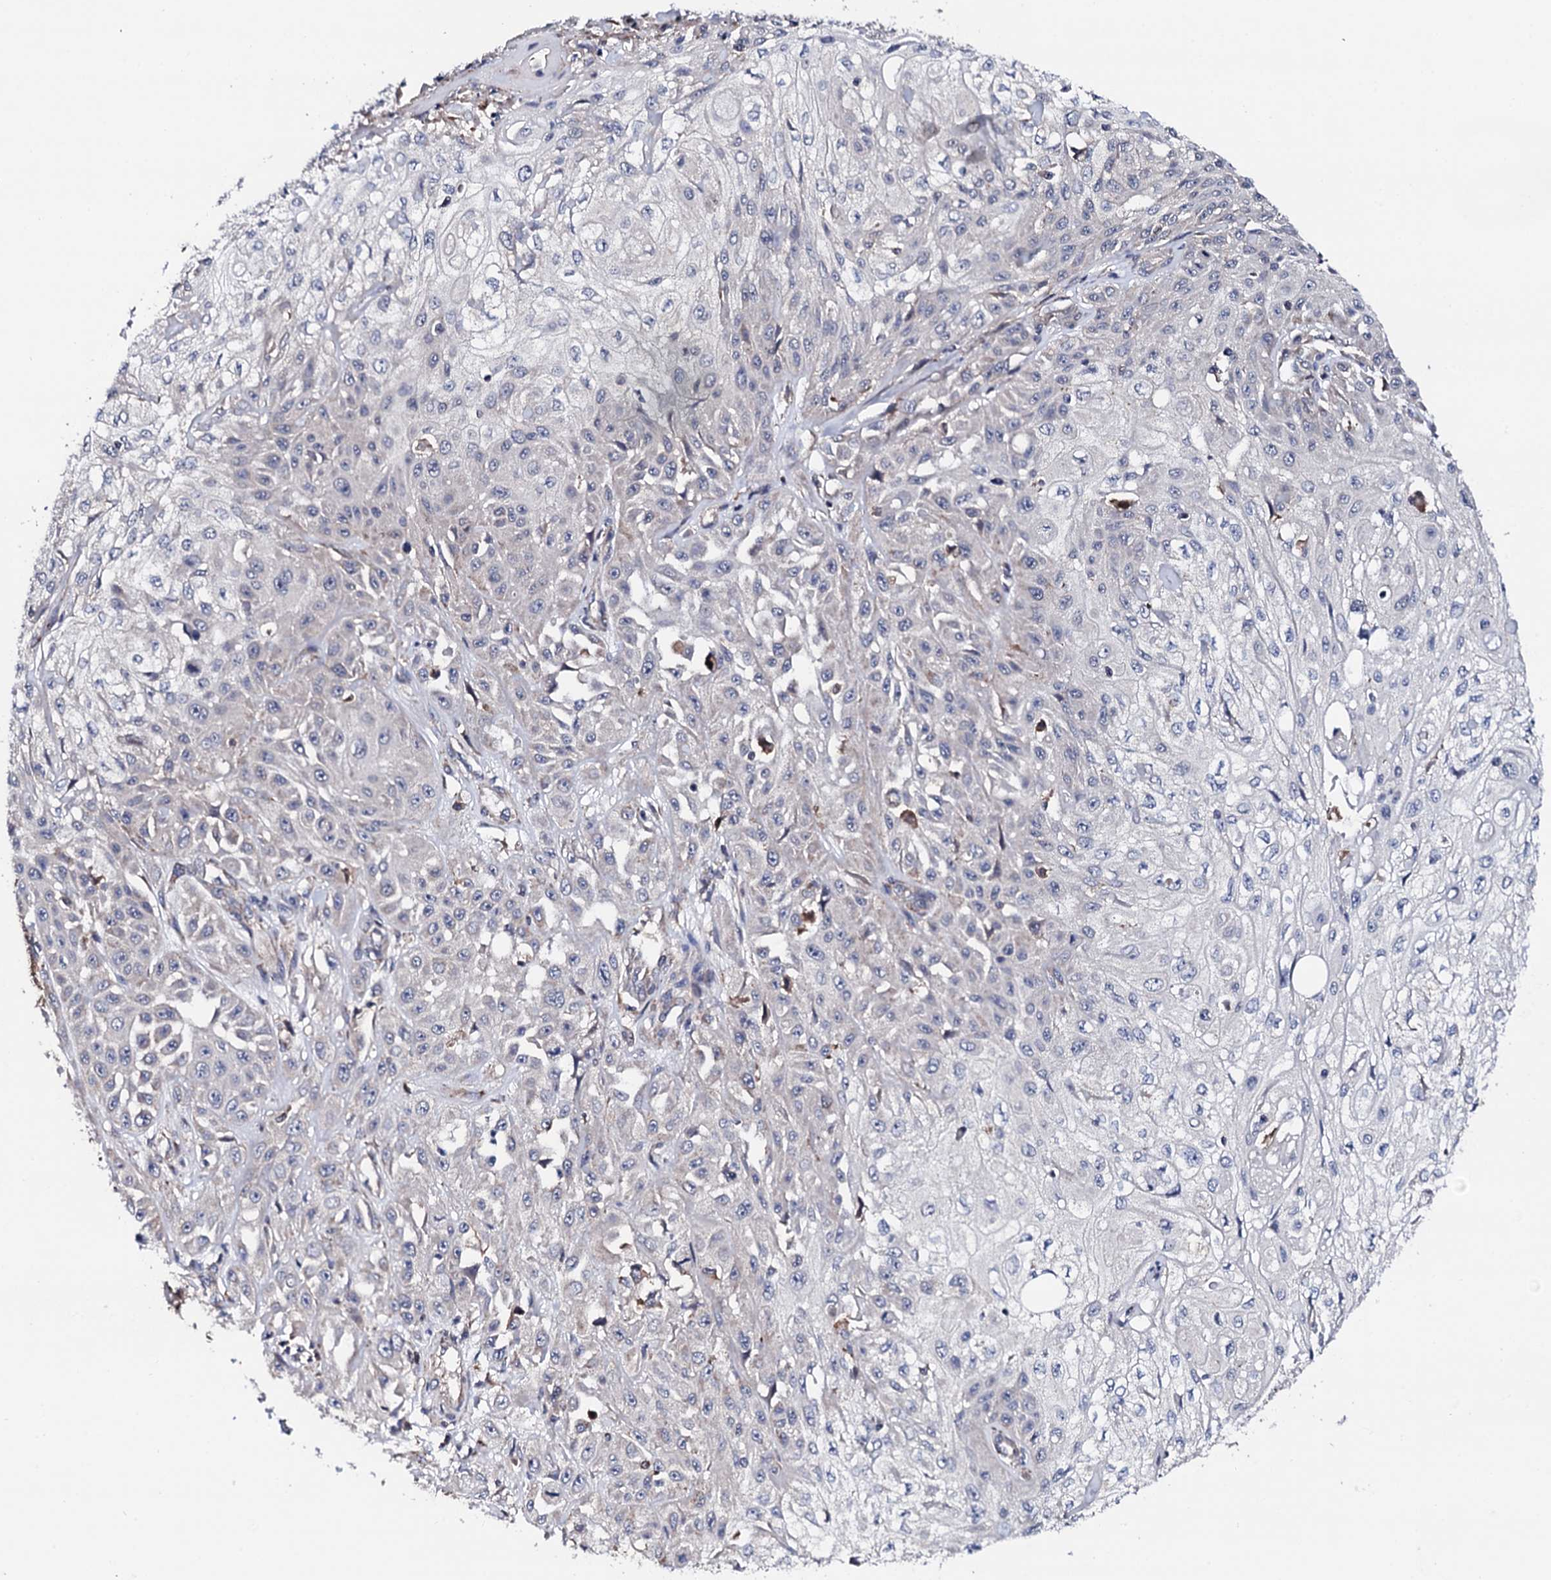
{"staining": {"intensity": "negative", "quantity": "none", "location": "none"}, "tissue": "skin cancer", "cell_type": "Tumor cells", "image_type": "cancer", "snomed": [{"axis": "morphology", "description": "Squamous cell carcinoma, NOS"}, {"axis": "morphology", "description": "Squamous cell carcinoma, metastatic, NOS"}, {"axis": "topography", "description": "Skin"}, {"axis": "topography", "description": "Lymph node"}], "caption": "High power microscopy micrograph of an immunohistochemistry histopathology image of skin metastatic squamous cell carcinoma, revealing no significant expression in tumor cells.", "gene": "EDC3", "patient": {"sex": "male", "age": 75}}